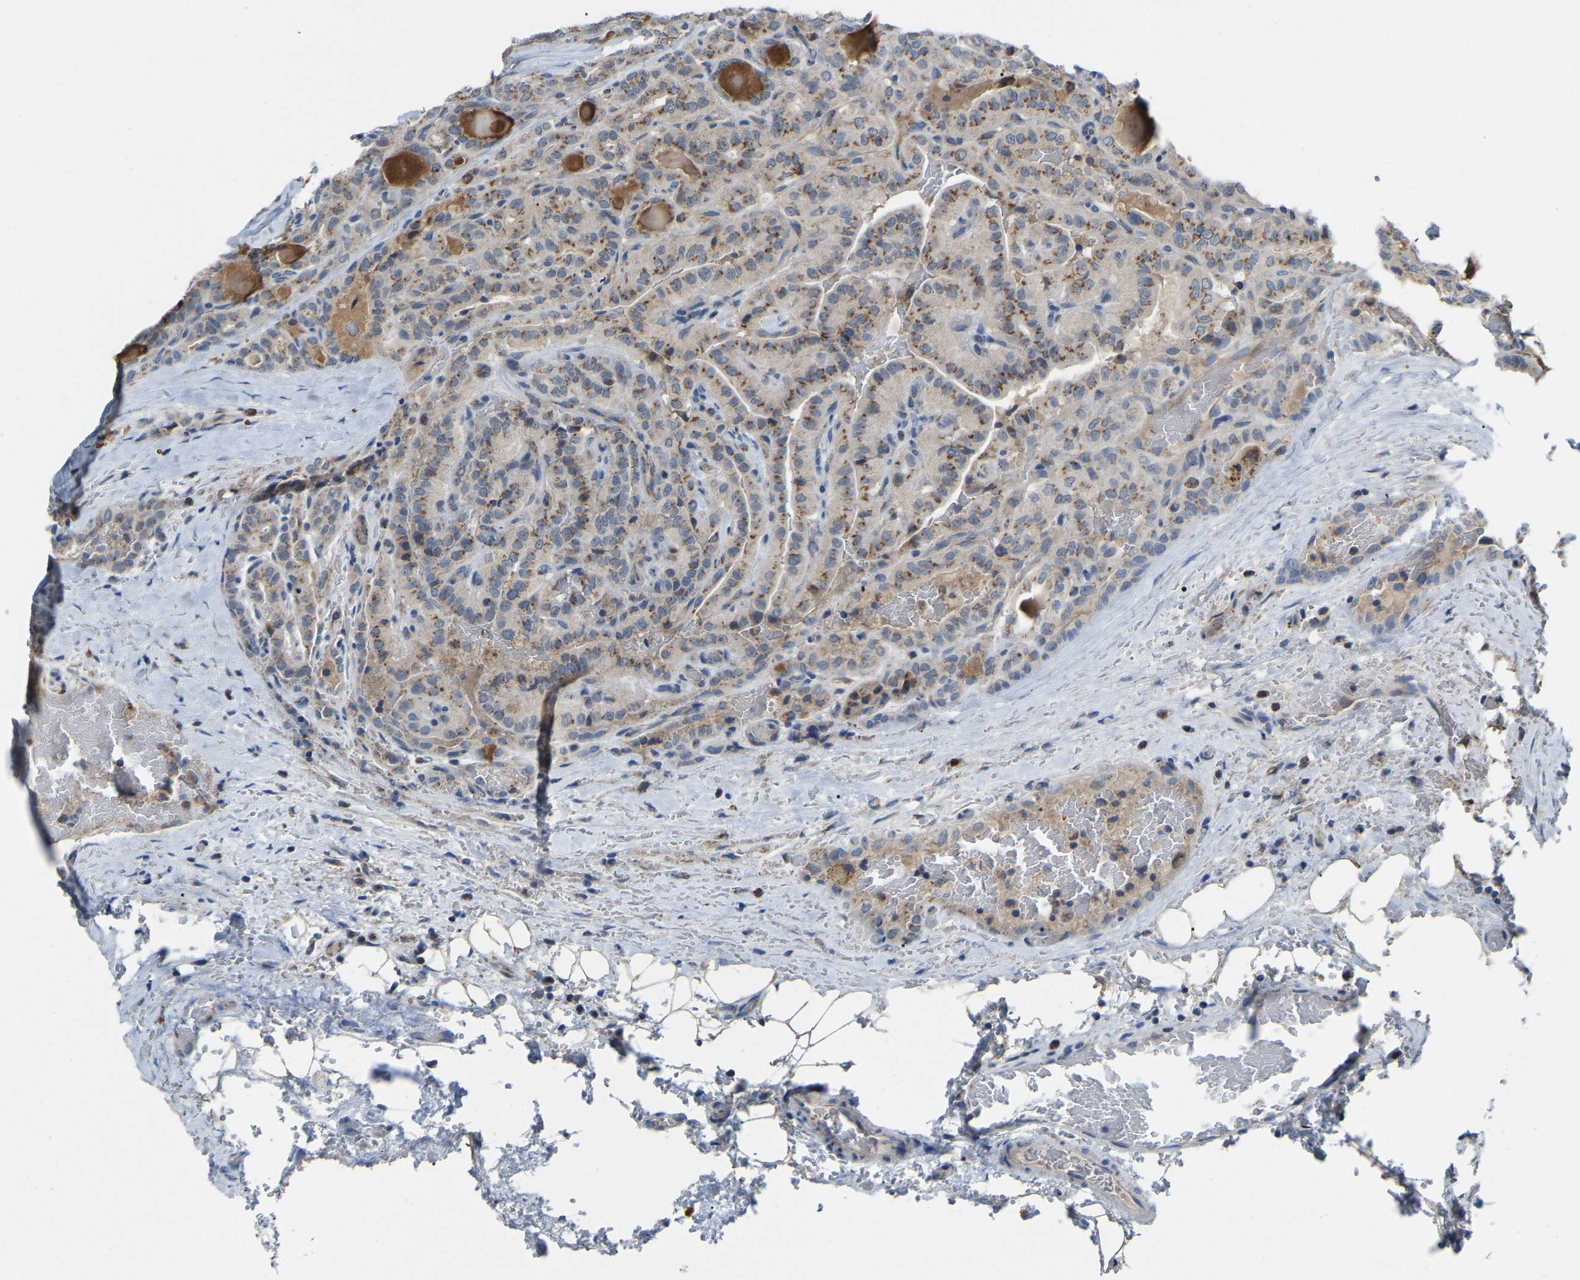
{"staining": {"intensity": "moderate", "quantity": ">75%", "location": "cytoplasmic/membranous"}, "tissue": "head and neck cancer", "cell_type": "Tumor cells", "image_type": "cancer", "snomed": [{"axis": "morphology", "description": "Squamous cell carcinoma, NOS"}, {"axis": "topography", "description": "Oral tissue"}, {"axis": "topography", "description": "Head-Neck"}], "caption": "This micrograph reveals squamous cell carcinoma (head and neck) stained with IHC to label a protein in brown. The cytoplasmic/membranous of tumor cells show moderate positivity for the protein. Nuclei are counter-stained blue.", "gene": "CANT1", "patient": {"sex": "female", "age": 50}}